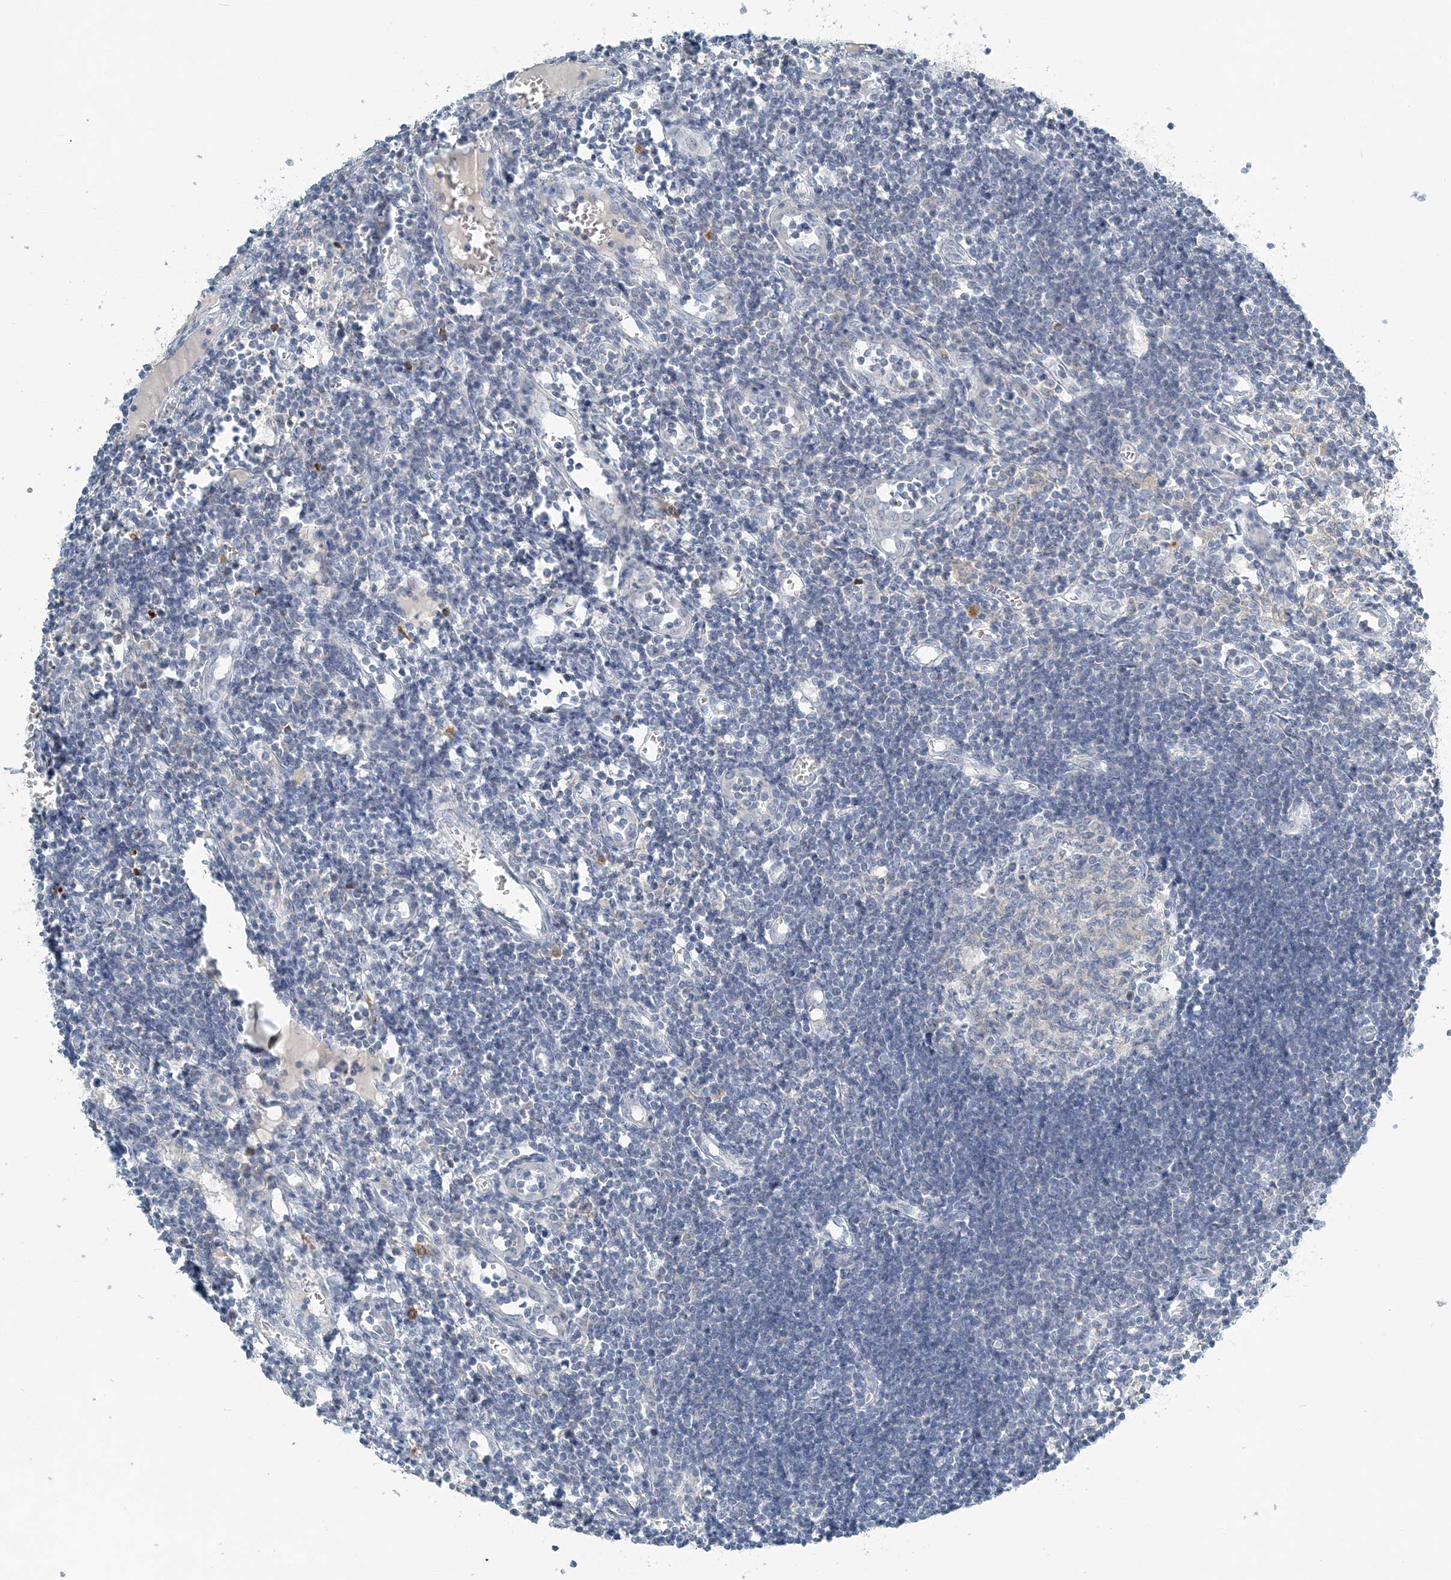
{"staining": {"intensity": "negative", "quantity": "none", "location": "none"}, "tissue": "lymph node", "cell_type": "Germinal center cells", "image_type": "normal", "snomed": [{"axis": "morphology", "description": "Normal tissue, NOS"}, {"axis": "morphology", "description": "Malignant melanoma, Metastatic site"}, {"axis": "topography", "description": "Lymph node"}], "caption": "Immunohistochemical staining of benign human lymph node displays no significant expression in germinal center cells.", "gene": "NAA11", "patient": {"sex": "male", "age": 41}}